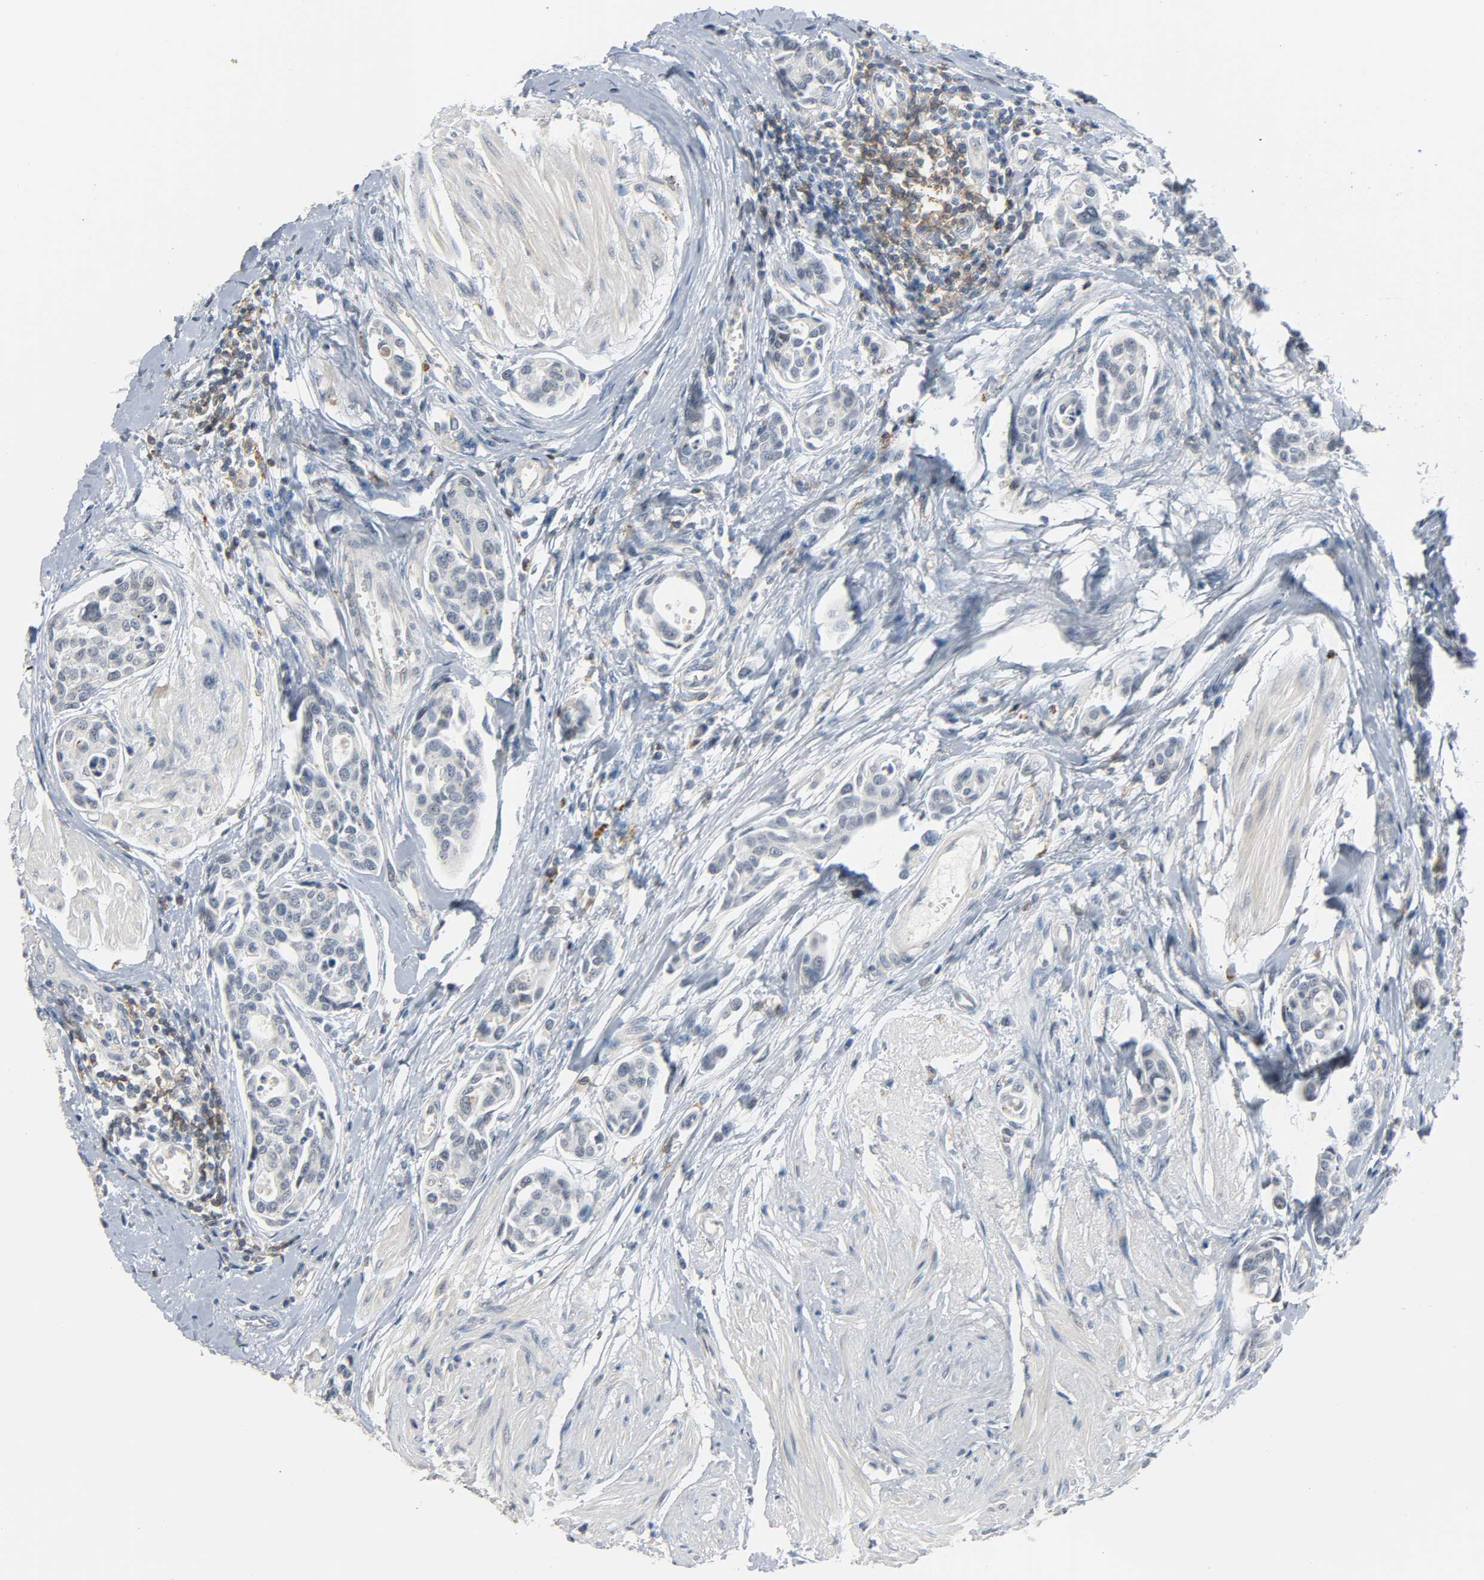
{"staining": {"intensity": "negative", "quantity": "none", "location": "none"}, "tissue": "urothelial cancer", "cell_type": "Tumor cells", "image_type": "cancer", "snomed": [{"axis": "morphology", "description": "Urothelial carcinoma, High grade"}, {"axis": "topography", "description": "Urinary bladder"}], "caption": "This is a histopathology image of IHC staining of high-grade urothelial carcinoma, which shows no expression in tumor cells. The staining was performed using DAB to visualize the protein expression in brown, while the nuclei were stained in blue with hematoxylin (Magnification: 20x).", "gene": "CD4", "patient": {"sex": "male", "age": 78}}